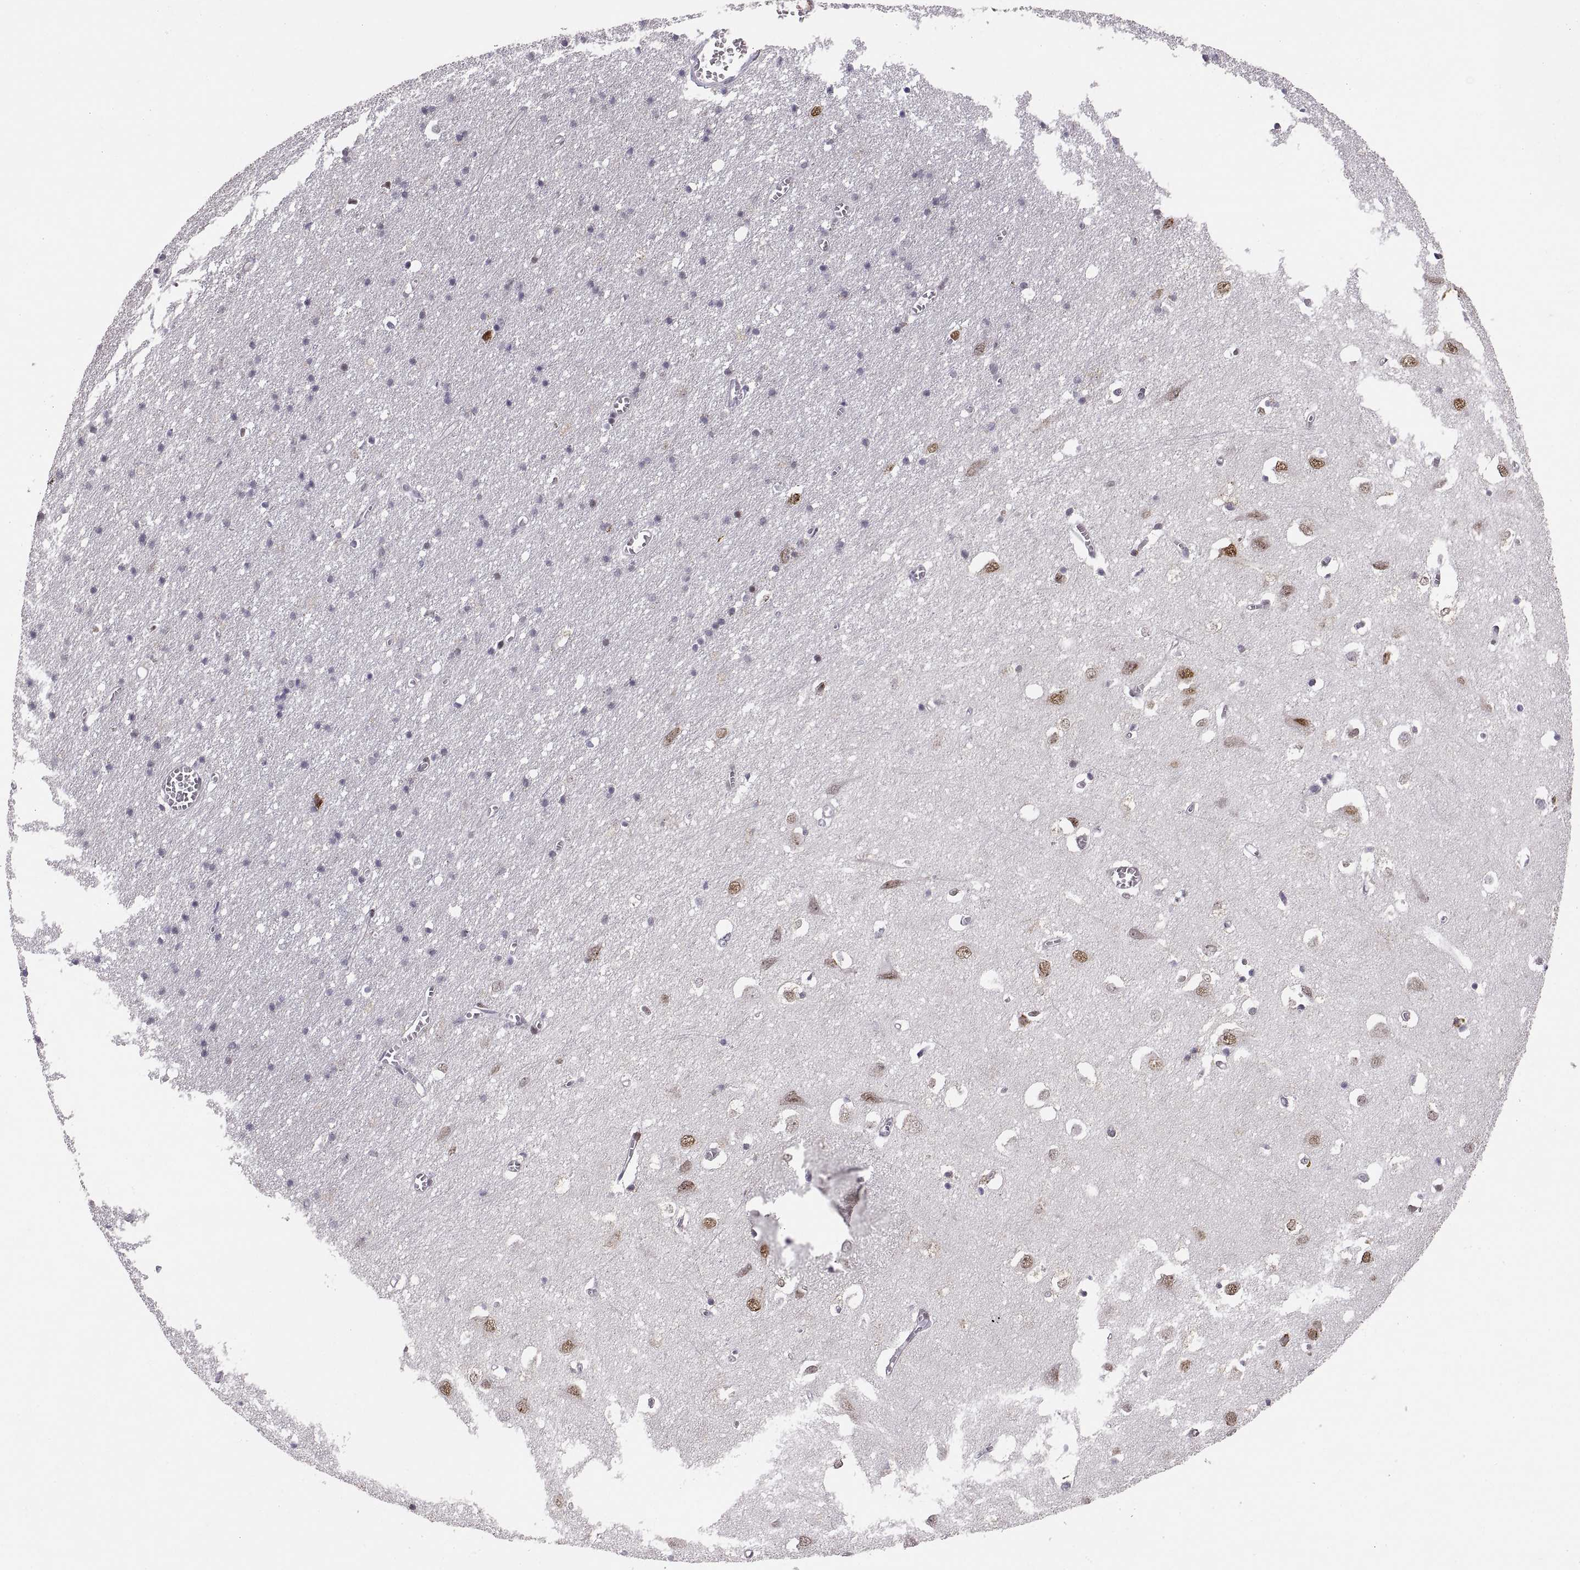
{"staining": {"intensity": "negative", "quantity": "none", "location": "none"}, "tissue": "cerebral cortex", "cell_type": "Endothelial cells", "image_type": "normal", "snomed": [{"axis": "morphology", "description": "Normal tissue, NOS"}, {"axis": "topography", "description": "Cerebral cortex"}], "caption": "This is an immunohistochemistry histopathology image of normal human cerebral cortex. There is no staining in endothelial cells.", "gene": "SNAI1", "patient": {"sex": "male", "age": 70}}